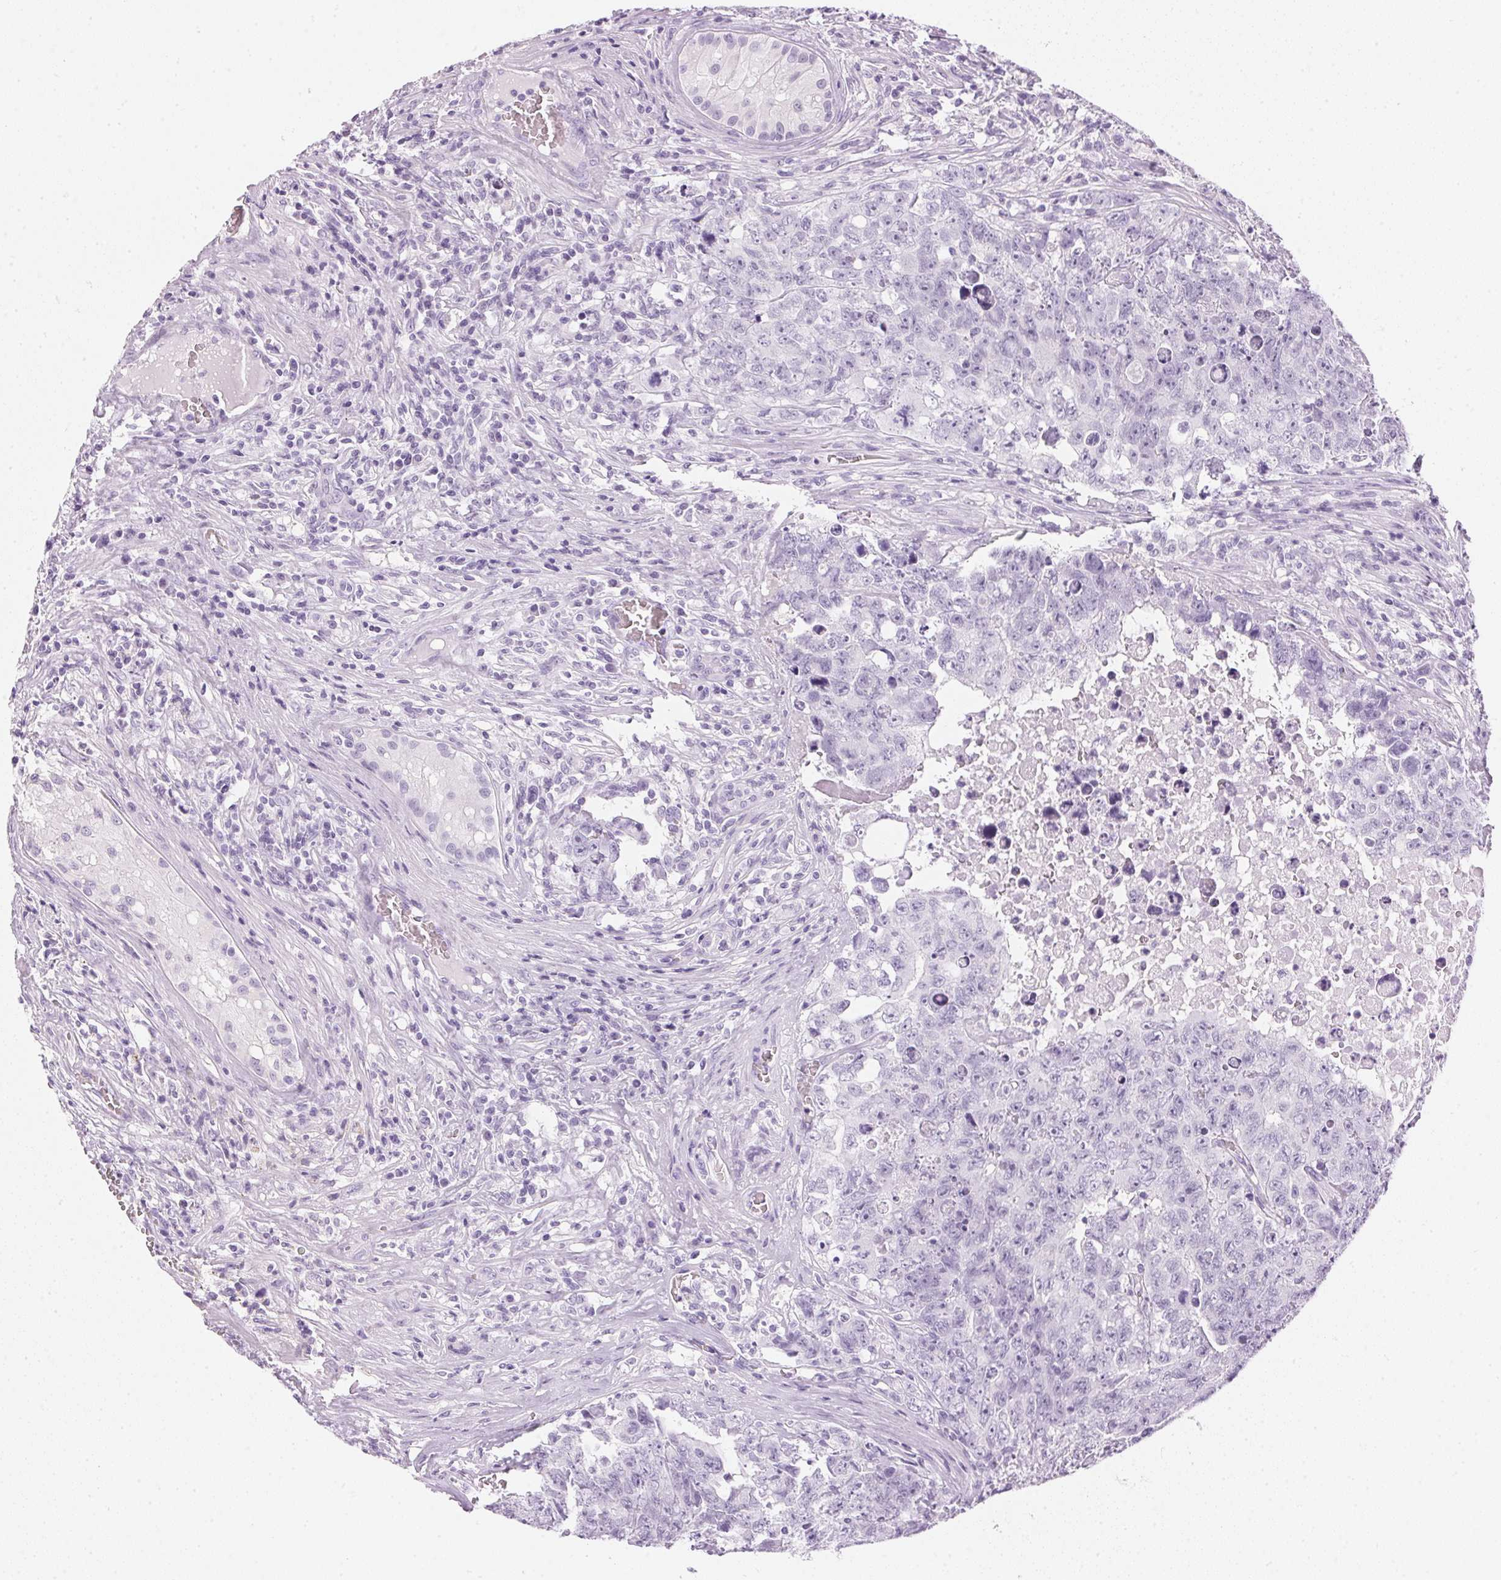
{"staining": {"intensity": "negative", "quantity": "none", "location": "none"}, "tissue": "testis cancer", "cell_type": "Tumor cells", "image_type": "cancer", "snomed": [{"axis": "morphology", "description": "Carcinoma, Embryonal, NOS"}, {"axis": "topography", "description": "Testis"}], "caption": "Immunohistochemistry photomicrograph of neoplastic tissue: testis cancer (embryonal carcinoma) stained with DAB (3,3'-diaminobenzidine) displays no significant protein expression in tumor cells.", "gene": "IGFBP1", "patient": {"sex": "male", "age": 24}}